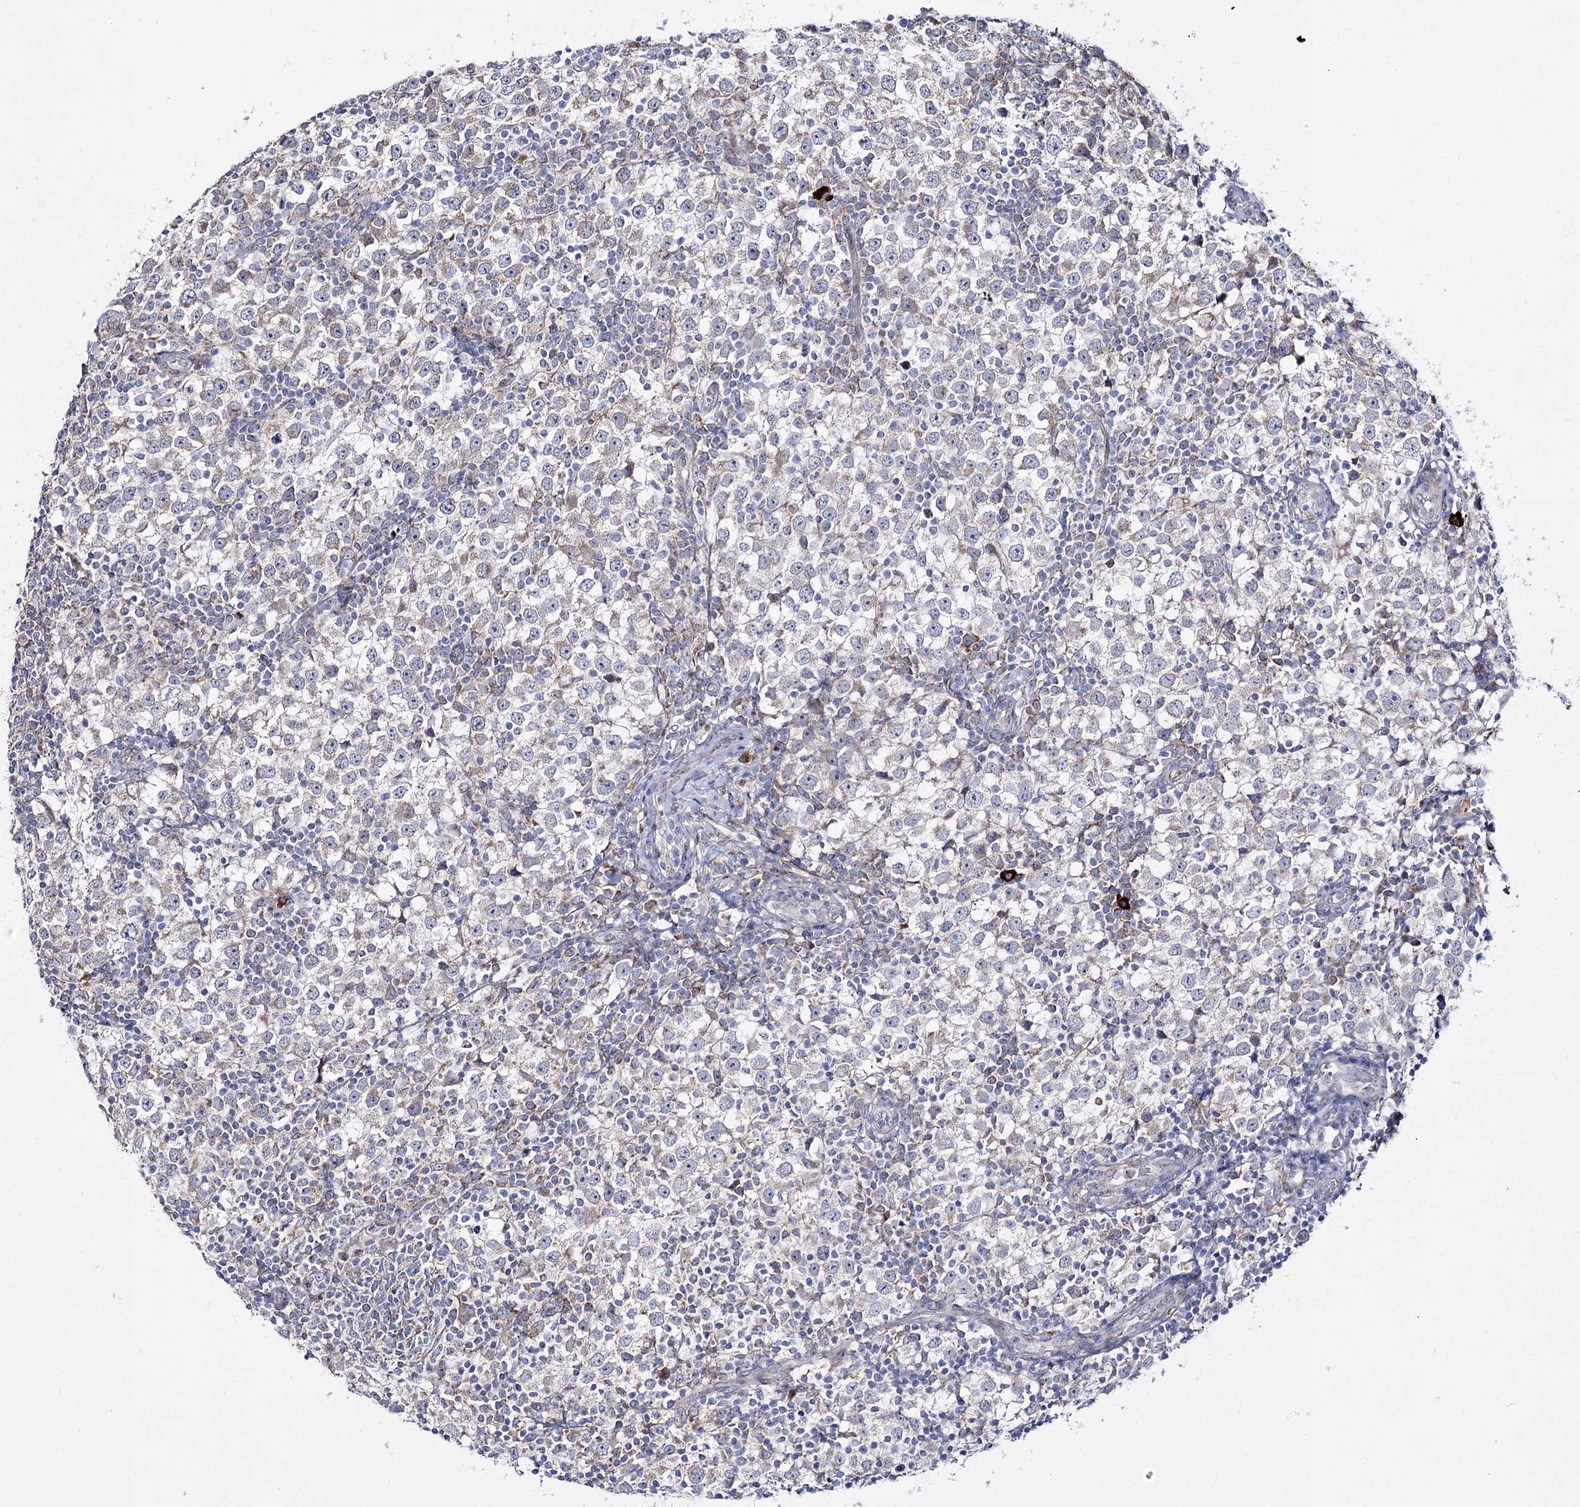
{"staining": {"intensity": "negative", "quantity": "none", "location": "none"}, "tissue": "testis cancer", "cell_type": "Tumor cells", "image_type": "cancer", "snomed": [{"axis": "morphology", "description": "Seminoma, NOS"}, {"axis": "topography", "description": "Testis"}], "caption": "Immunohistochemistry of testis cancer shows no expression in tumor cells.", "gene": "C11orf80", "patient": {"sex": "male", "age": 65}}